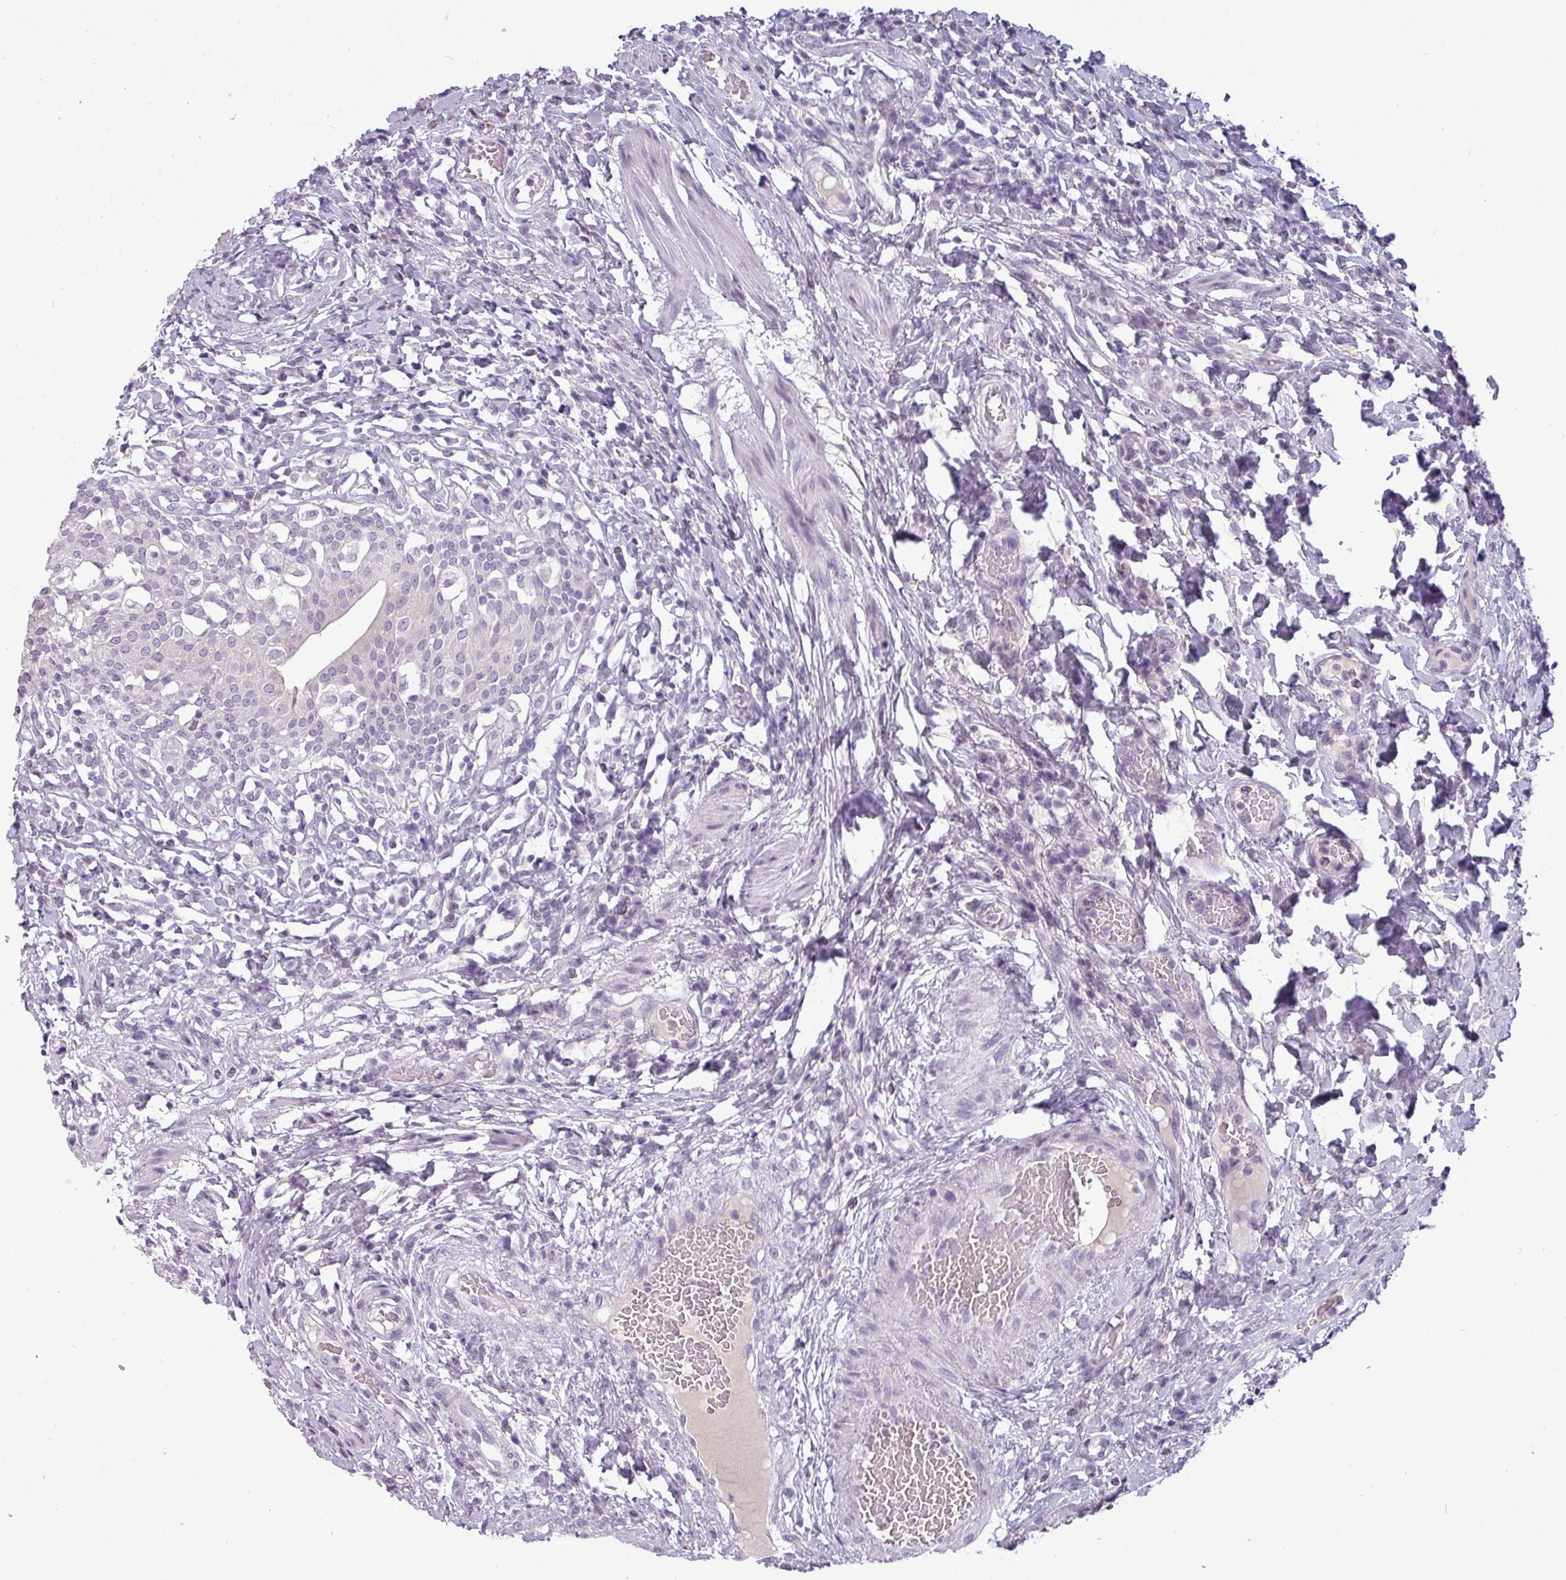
{"staining": {"intensity": "weak", "quantity": "<25%", "location": "cytoplasmic/membranous"}, "tissue": "urinary bladder", "cell_type": "Urothelial cells", "image_type": "normal", "snomed": [{"axis": "morphology", "description": "Normal tissue, NOS"}, {"axis": "morphology", "description": "Inflammation, NOS"}, {"axis": "topography", "description": "Urinary bladder"}], "caption": "The image shows no staining of urothelial cells in normal urinary bladder.", "gene": "SLC26A9", "patient": {"sex": "male", "age": 64}}